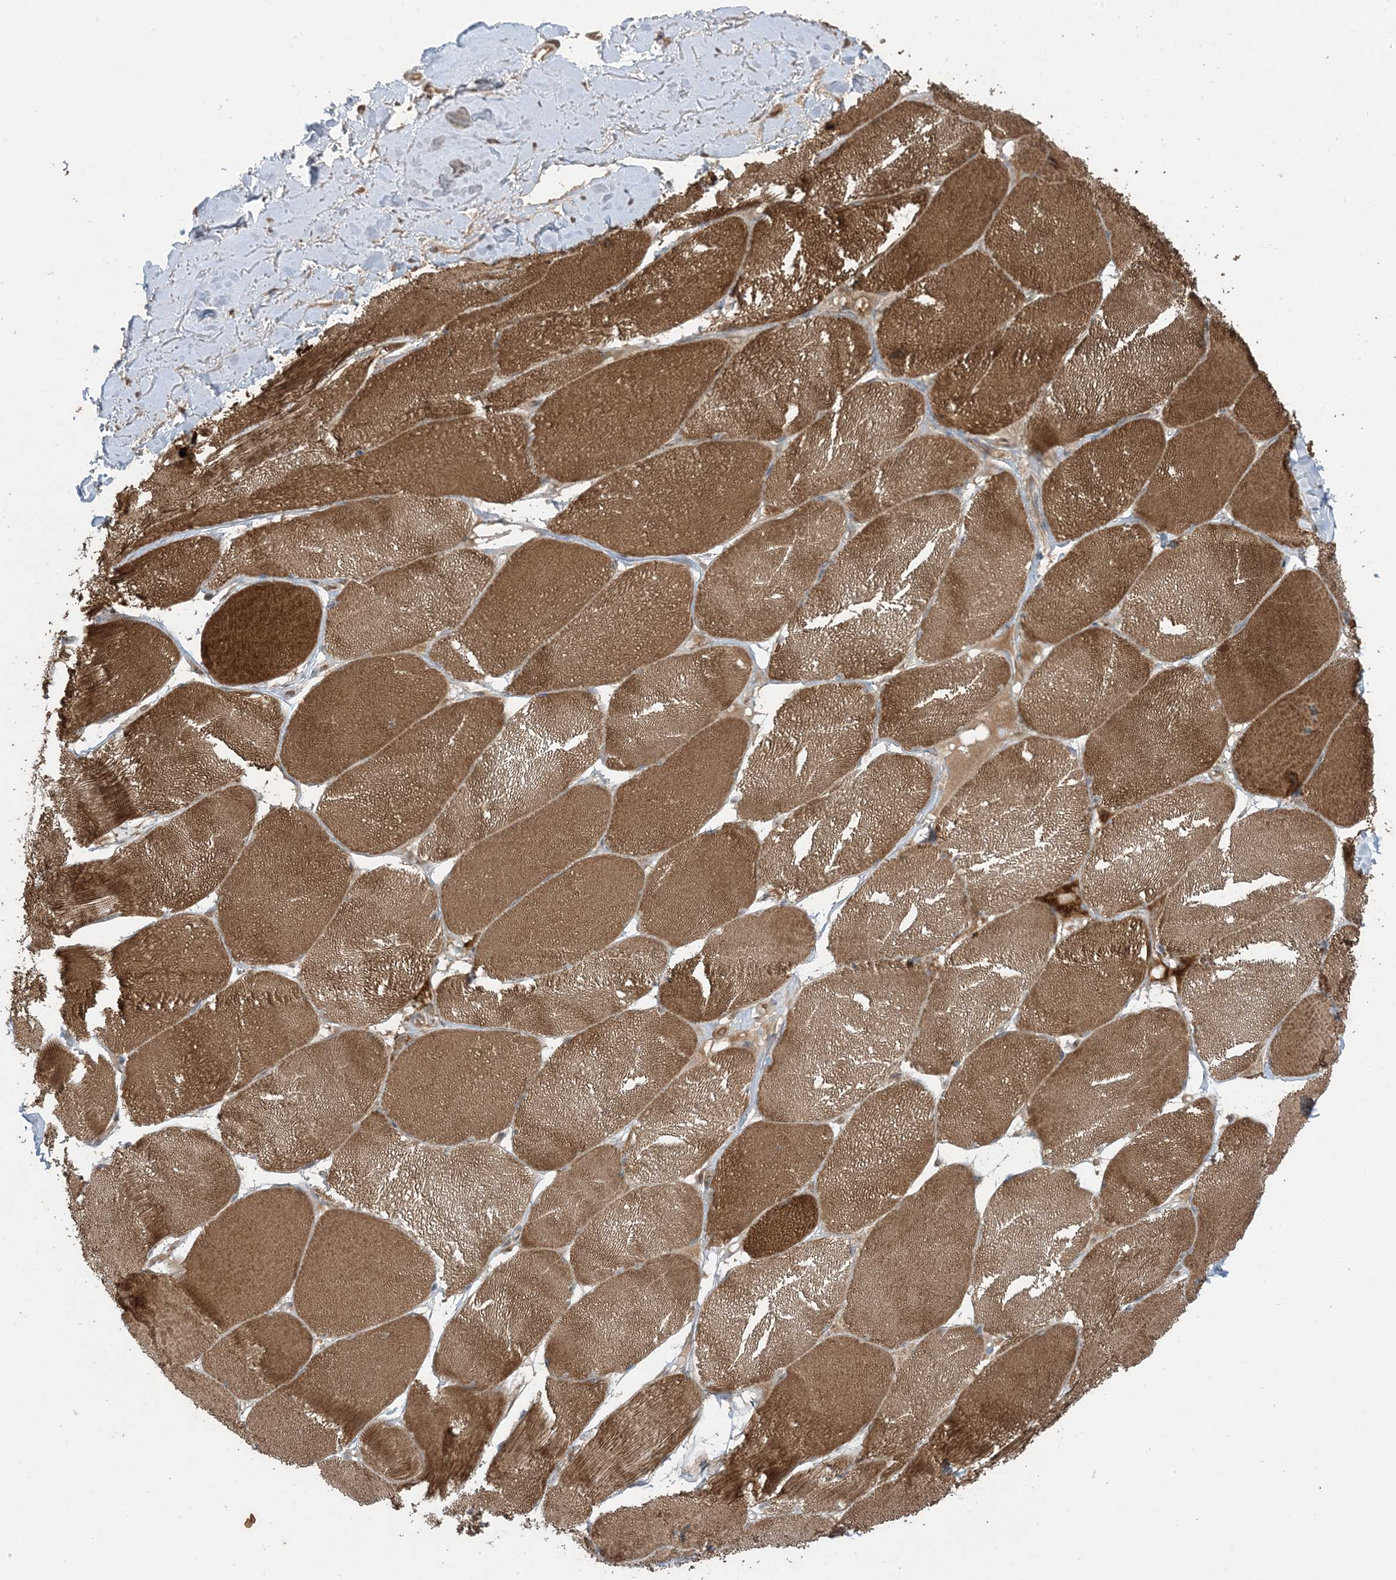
{"staining": {"intensity": "strong", "quantity": ">75%", "location": "cytoplasmic/membranous"}, "tissue": "skeletal muscle", "cell_type": "Myocytes", "image_type": "normal", "snomed": [{"axis": "morphology", "description": "Normal tissue, NOS"}, {"axis": "topography", "description": "Skin"}, {"axis": "topography", "description": "Skeletal muscle"}], "caption": "Protein staining of benign skeletal muscle reveals strong cytoplasmic/membranous staining in approximately >75% of myocytes.", "gene": "PUSL1", "patient": {"sex": "male", "age": 83}}